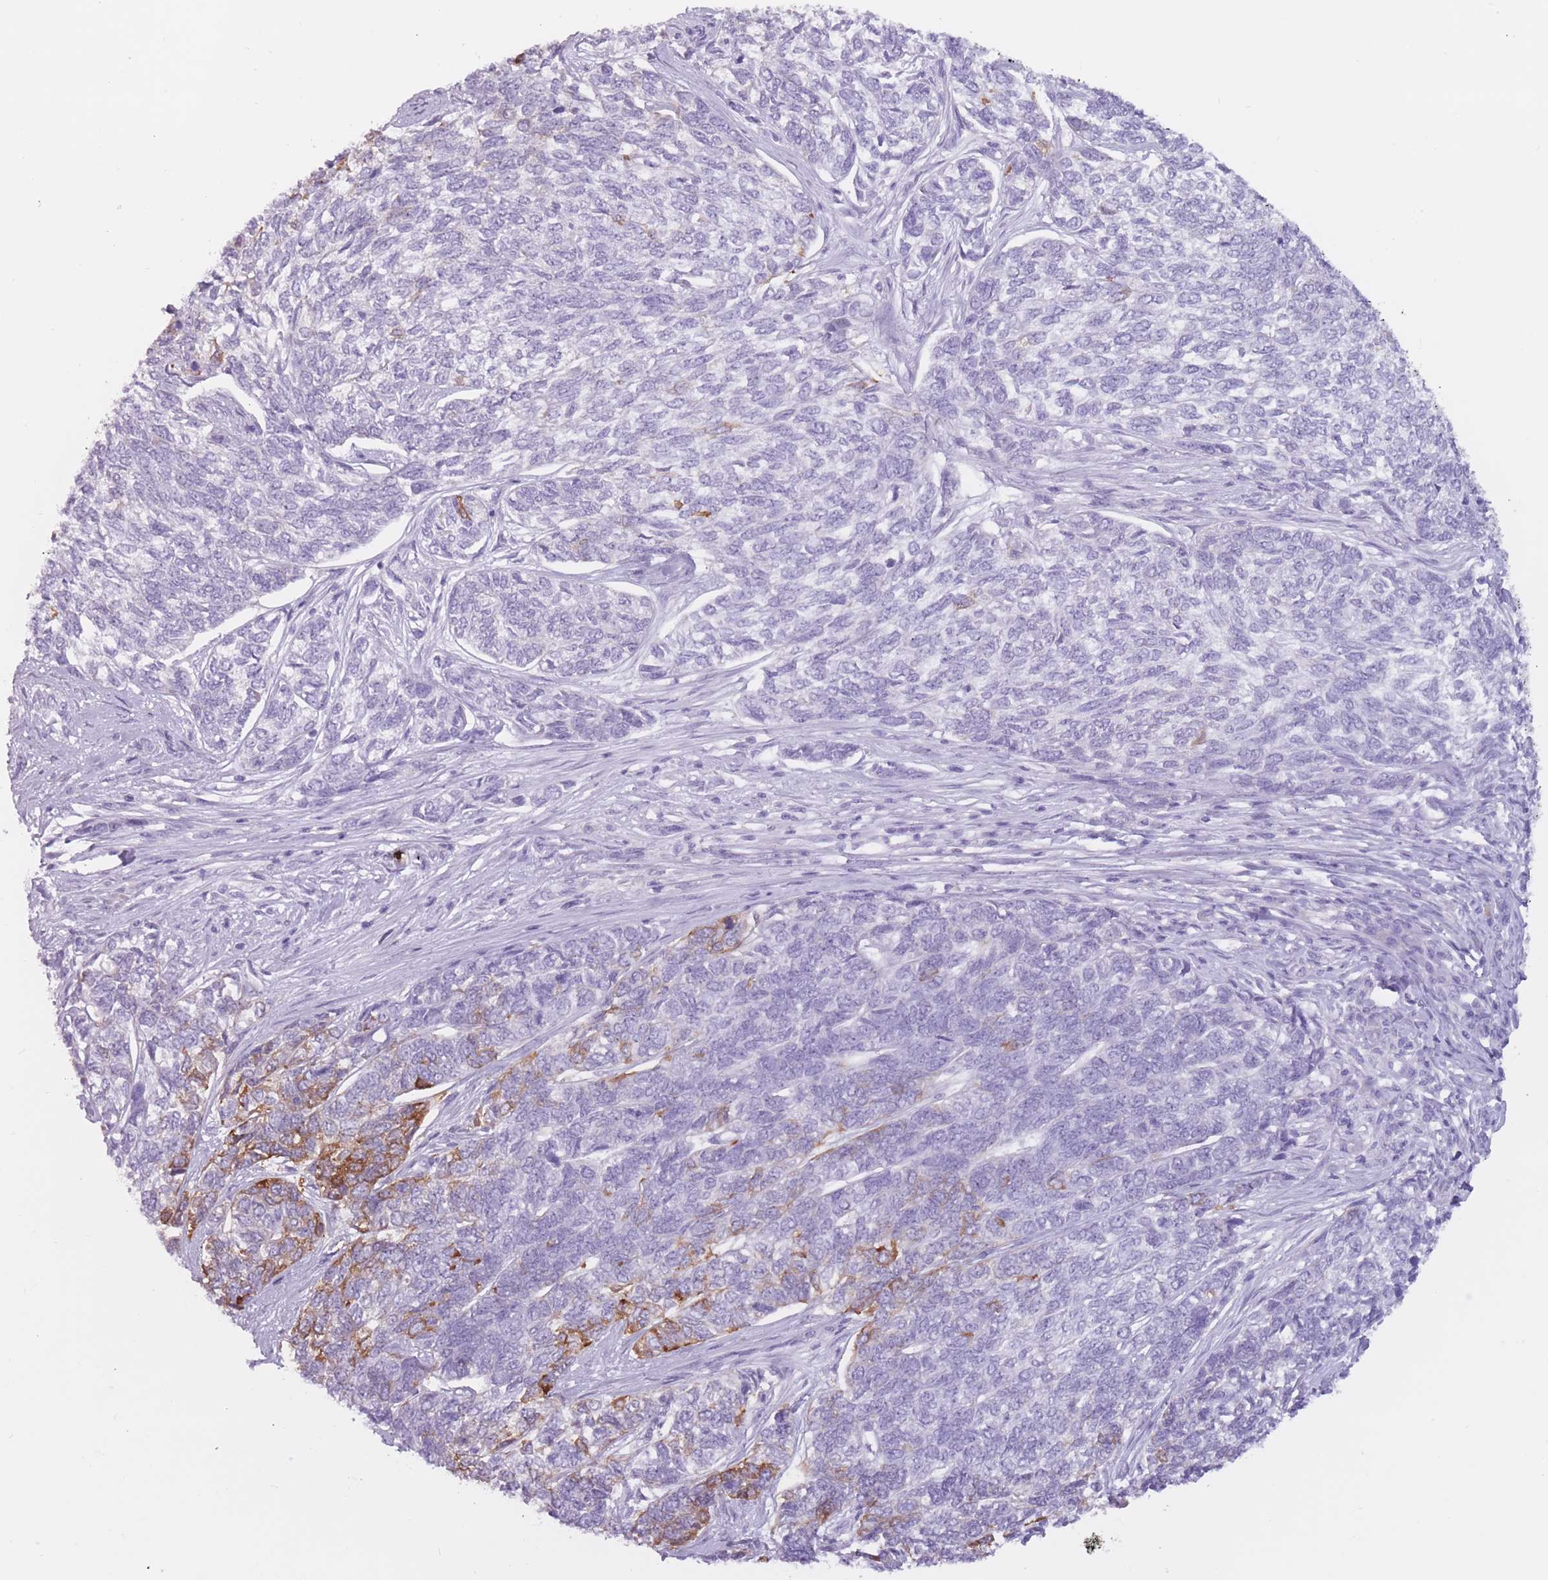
{"staining": {"intensity": "strong", "quantity": "<25%", "location": "cytoplasmic/membranous"}, "tissue": "skin cancer", "cell_type": "Tumor cells", "image_type": "cancer", "snomed": [{"axis": "morphology", "description": "Basal cell carcinoma"}, {"axis": "topography", "description": "Skin"}], "caption": "Immunohistochemical staining of basal cell carcinoma (skin) displays strong cytoplasmic/membranous protein expression in about <25% of tumor cells.", "gene": "PNMA3", "patient": {"sex": "female", "age": 65}}